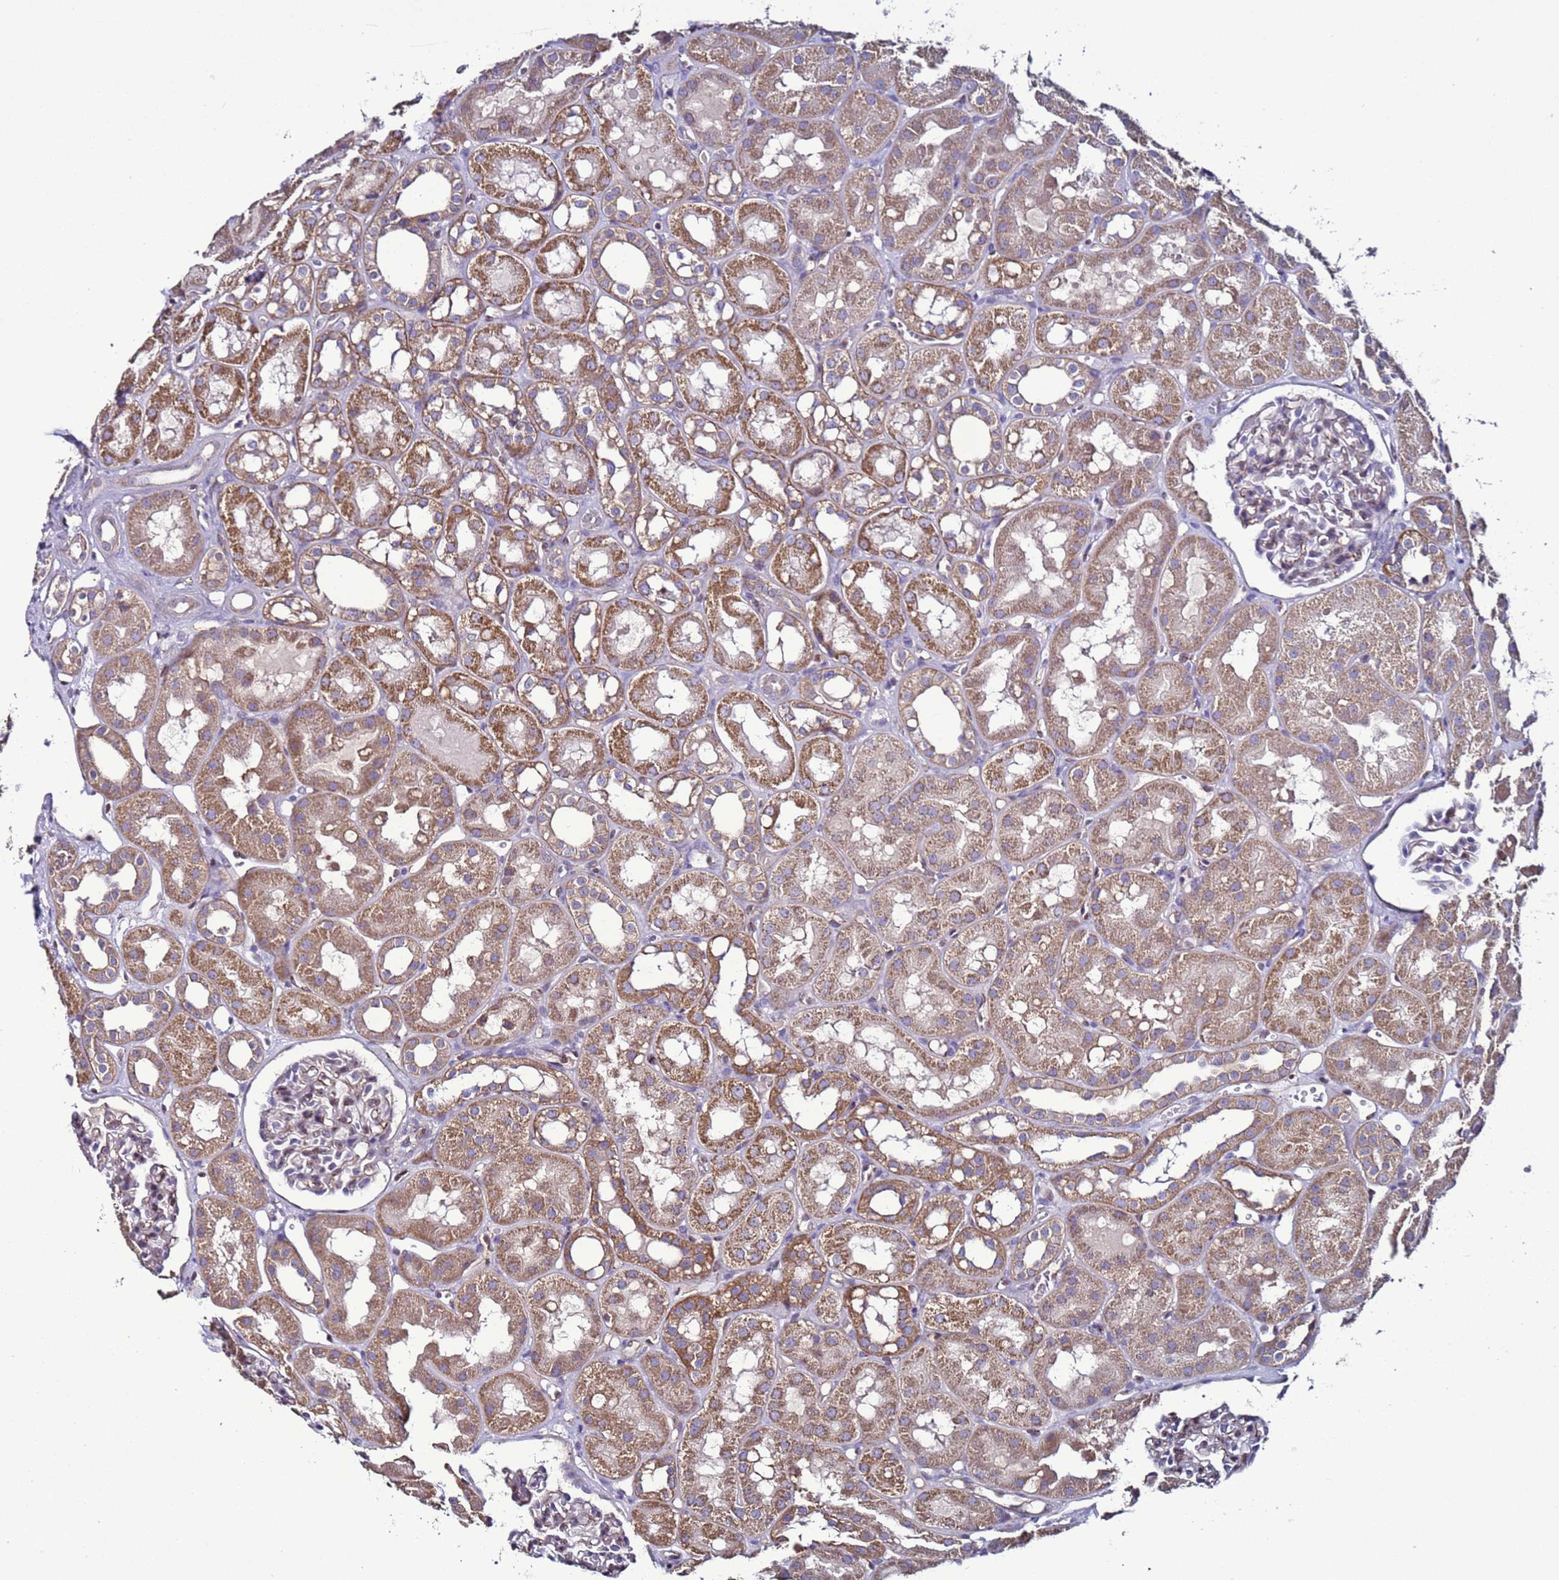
{"staining": {"intensity": "moderate", "quantity": "<25%", "location": "cytoplasmic/membranous"}, "tissue": "kidney", "cell_type": "Cells in glomeruli", "image_type": "normal", "snomed": [{"axis": "morphology", "description": "Normal tissue, NOS"}, {"axis": "topography", "description": "Kidney"}], "caption": "IHC histopathology image of normal kidney: kidney stained using immunohistochemistry (IHC) displays low levels of moderate protein expression localized specifically in the cytoplasmic/membranous of cells in glomeruli, appearing as a cytoplasmic/membranous brown color.", "gene": "TENM3", "patient": {"sex": "male", "age": 16}}